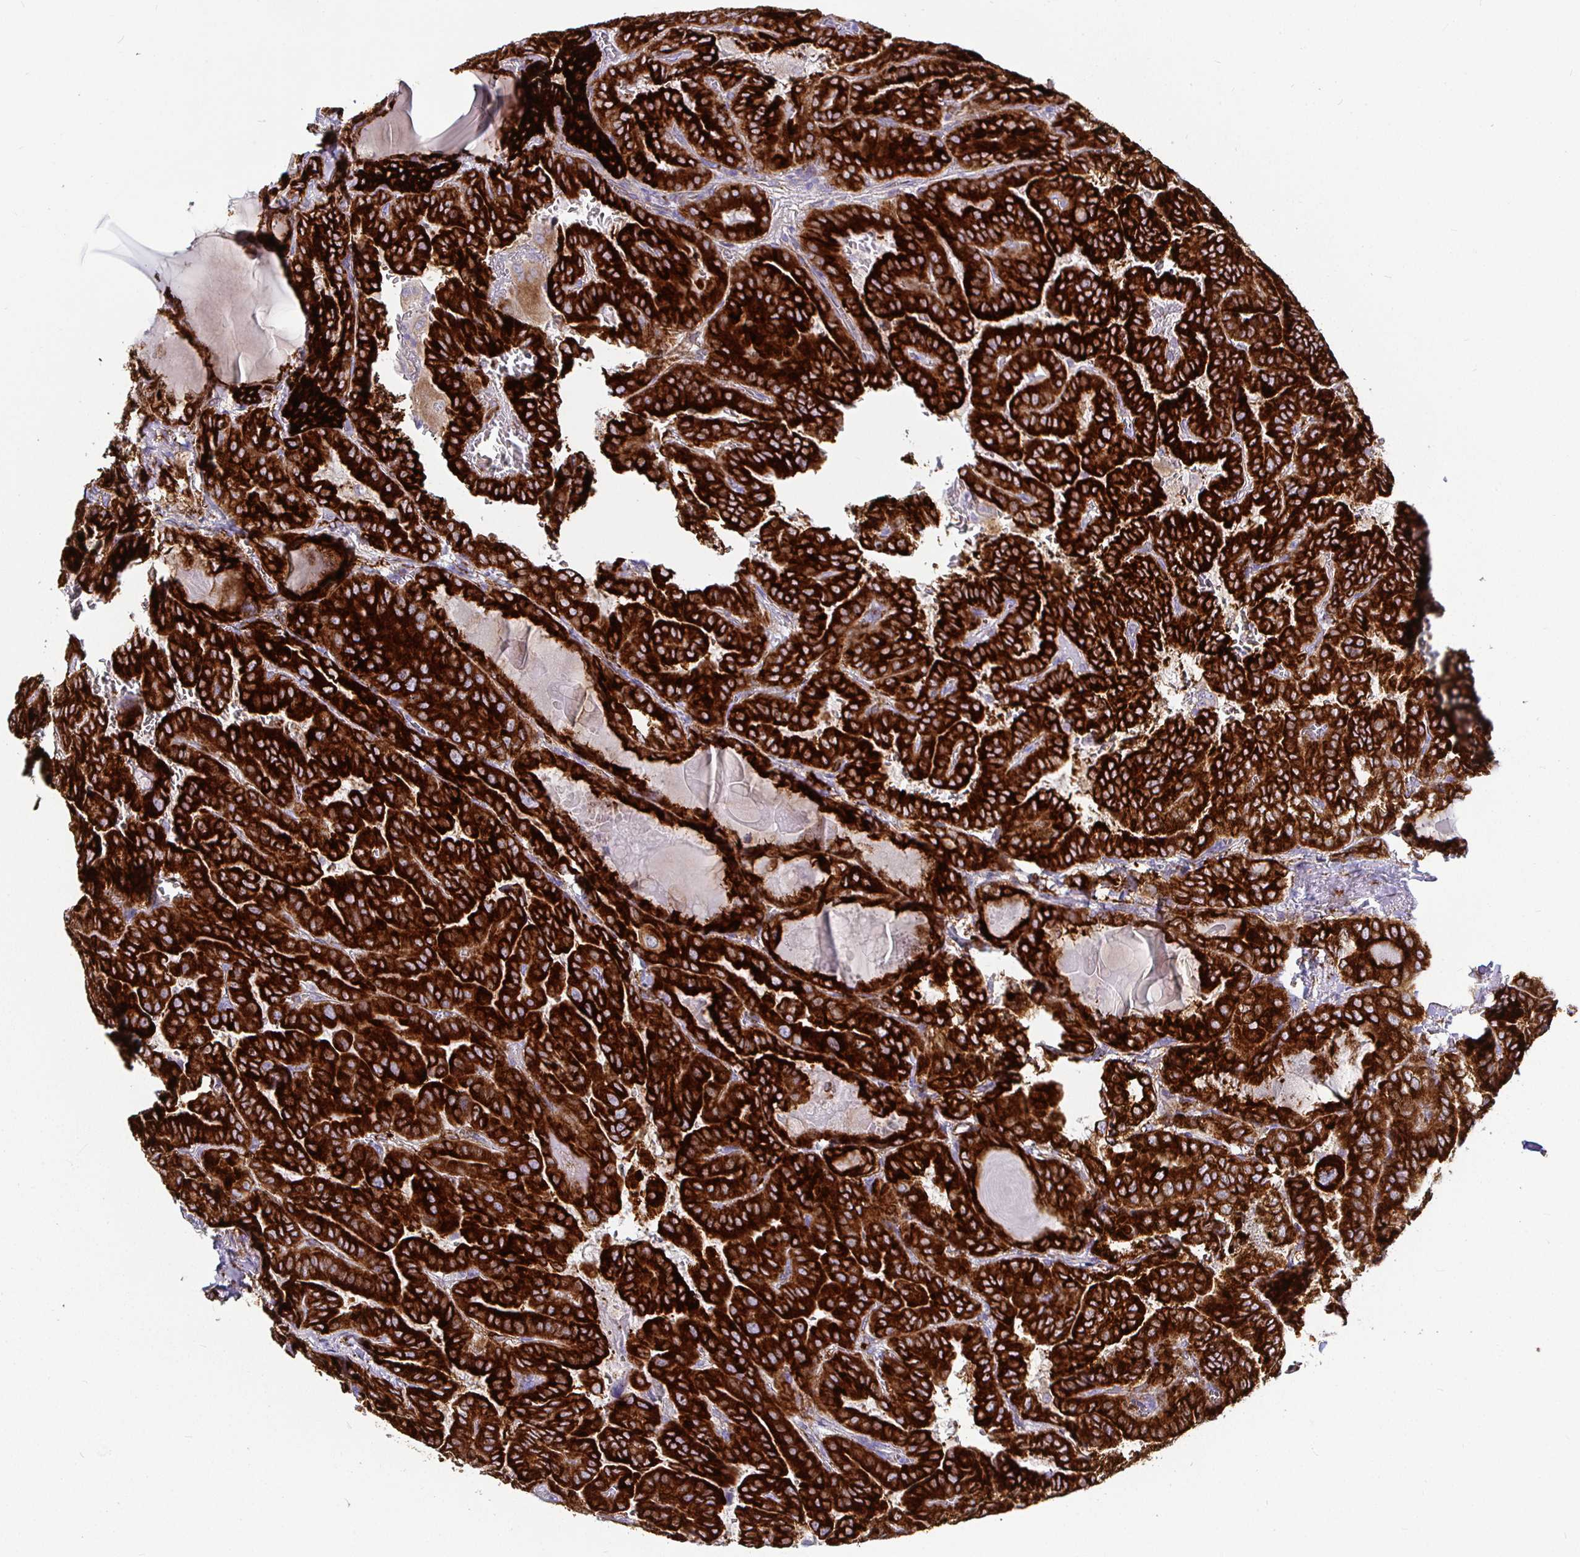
{"staining": {"intensity": "strong", "quantity": ">75%", "location": "cytoplasmic/membranous"}, "tissue": "thyroid cancer", "cell_type": "Tumor cells", "image_type": "cancer", "snomed": [{"axis": "morphology", "description": "Papillary adenocarcinoma, NOS"}, {"axis": "topography", "description": "Thyroid gland"}], "caption": "High-magnification brightfield microscopy of thyroid cancer (papillary adenocarcinoma) stained with DAB (brown) and counterstained with hematoxylin (blue). tumor cells exhibit strong cytoplasmic/membranous expression is appreciated in approximately>75% of cells. (DAB (3,3'-diaminobenzidine) = brown stain, brightfield microscopy at high magnification).", "gene": "P4HA2", "patient": {"sex": "female", "age": 46}}